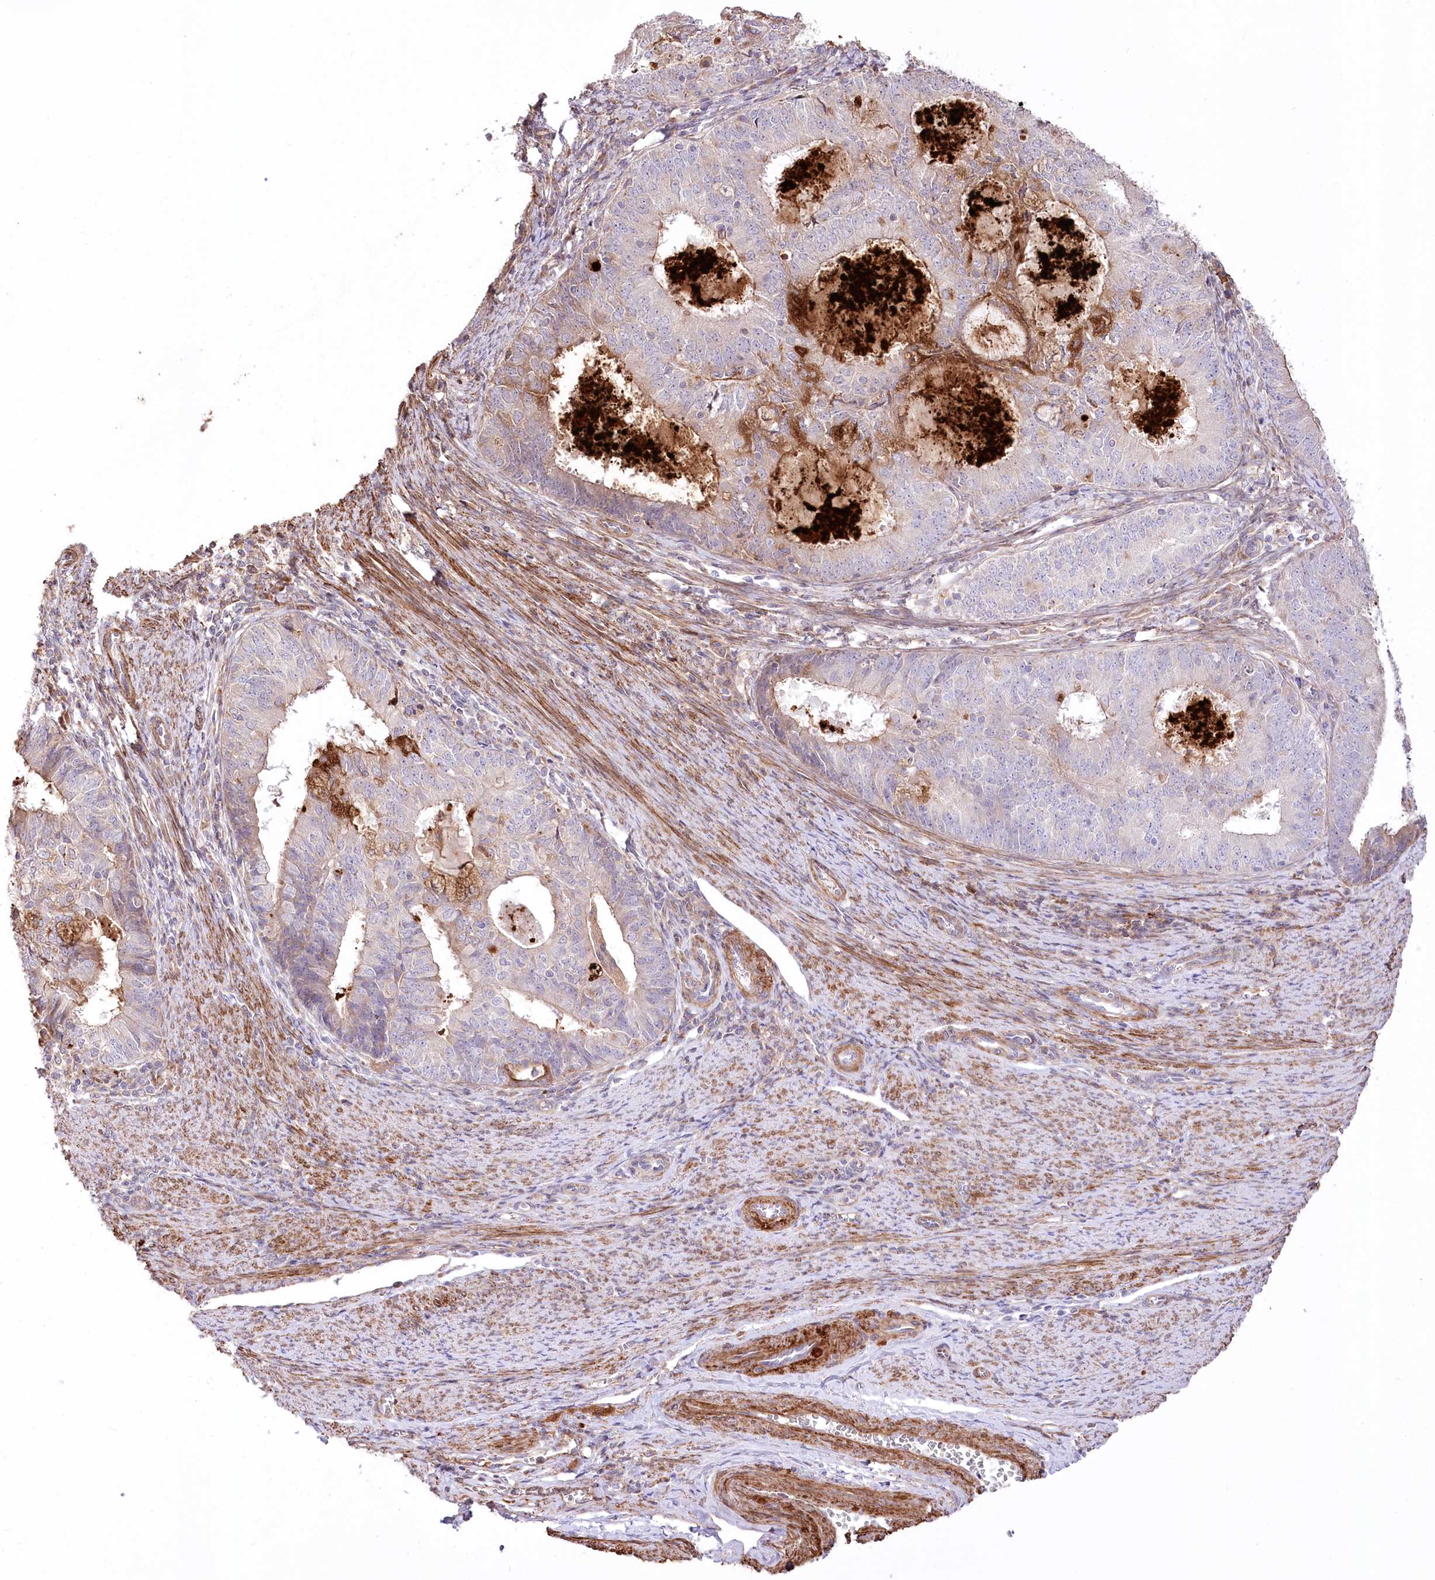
{"staining": {"intensity": "moderate", "quantity": "<25%", "location": "cytoplasmic/membranous"}, "tissue": "endometrial cancer", "cell_type": "Tumor cells", "image_type": "cancer", "snomed": [{"axis": "morphology", "description": "Adenocarcinoma, NOS"}, {"axis": "topography", "description": "Endometrium"}], "caption": "Adenocarcinoma (endometrial) stained for a protein reveals moderate cytoplasmic/membranous positivity in tumor cells.", "gene": "RNF24", "patient": {"sex": "female", "age": 57}}